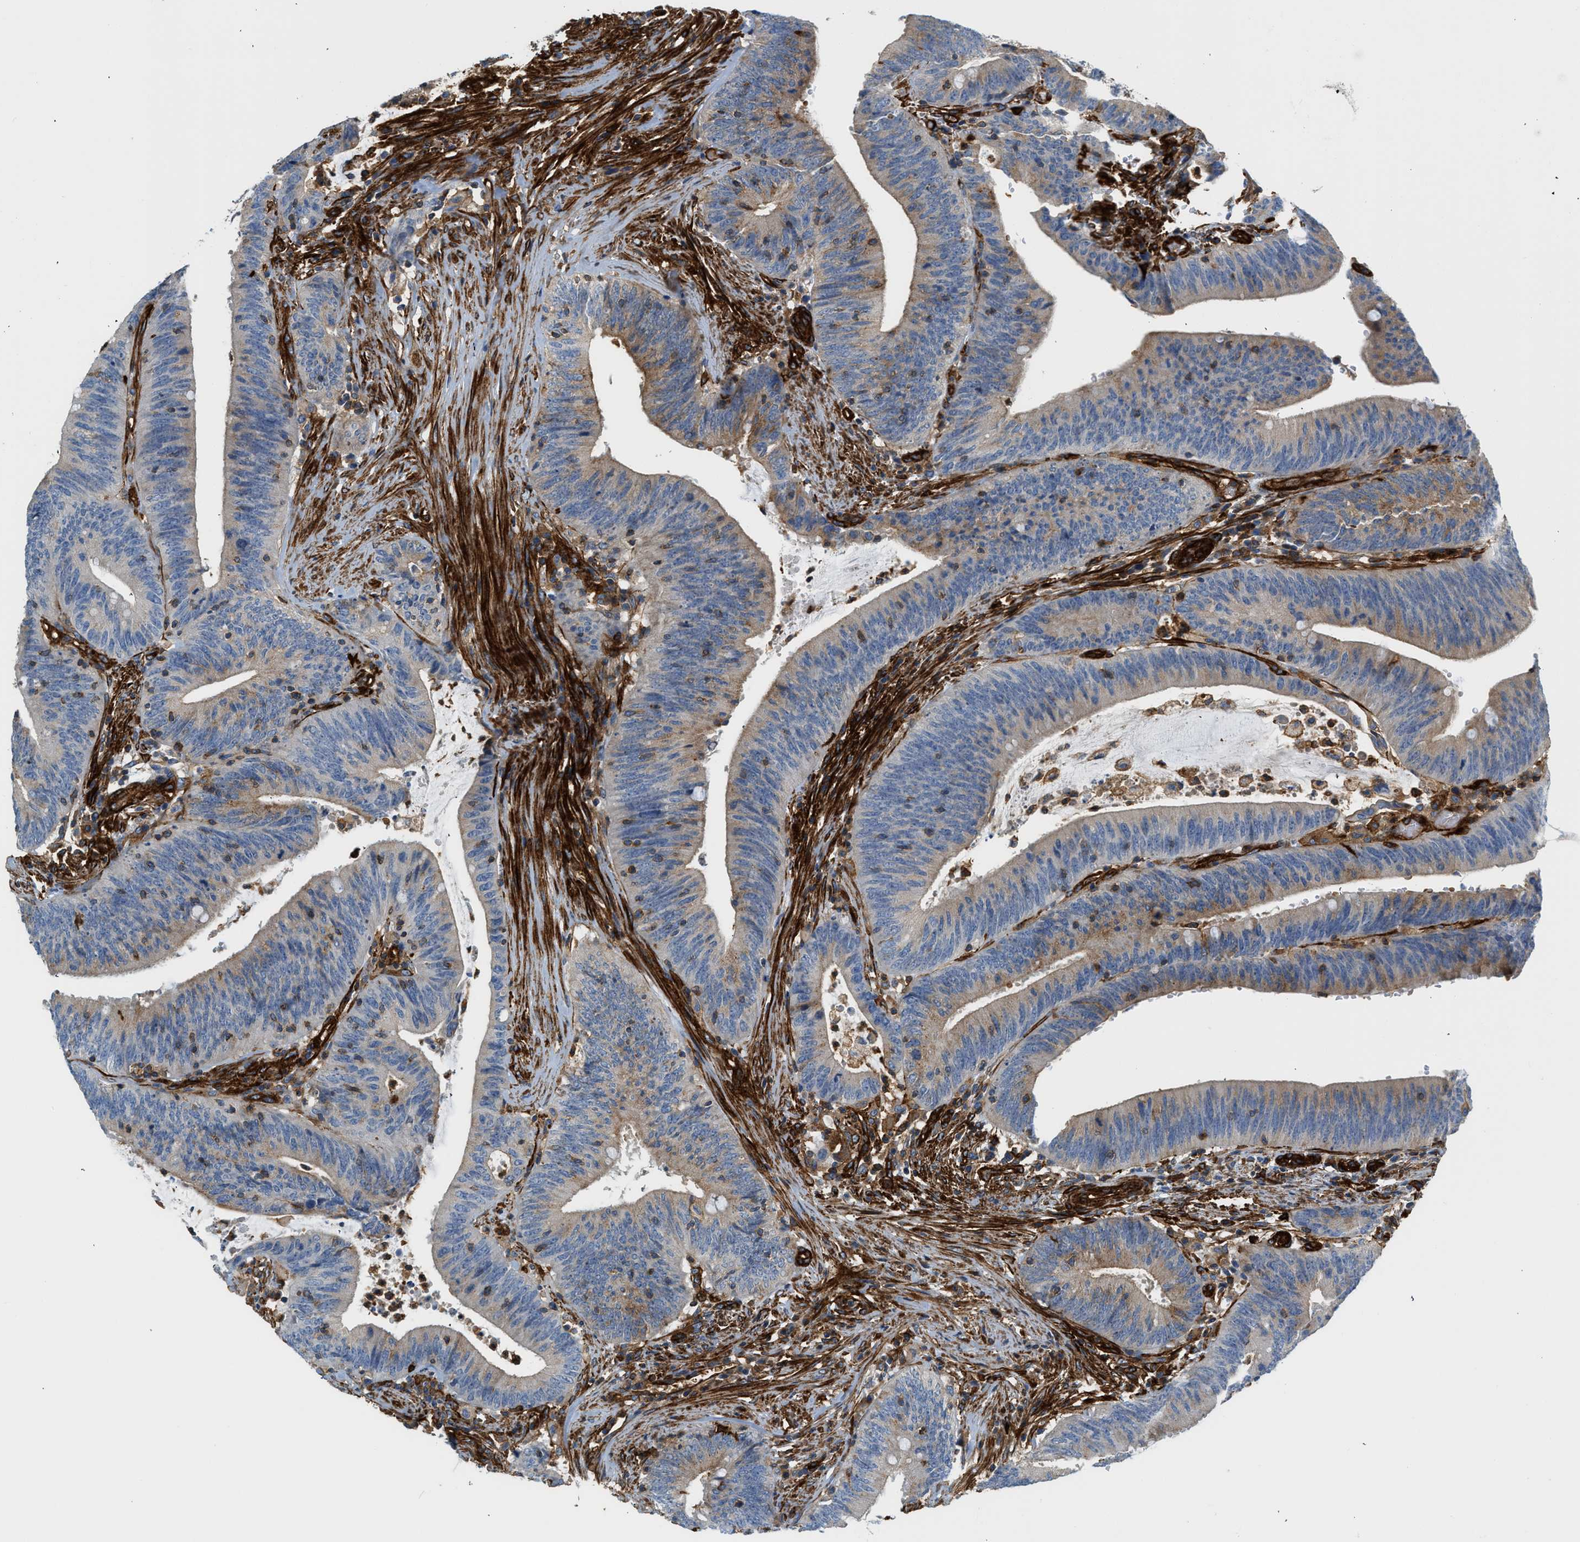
{"staining": {"intensity": "weak", "quantity": "<25%", "location": "cytoplasmic/membranous"}, "tissue": "colorectal cancer", "cell_type": "Tumor cells", "image_type": "cancer", "snomed": [{"axis": "morphology", "description": "Normal tissue, NOS"}, {"axis": "morphology", "description": "Adenocarcinoma, NOS"}, {"axis": "topography", "description": "Rectum"}], "caption": "Tumor cells are negative for brown protein staining in colorectal cancer (adenocarcinoma).", "gene": "HIP1", "patient": {"sex": "female", "age": 66}}